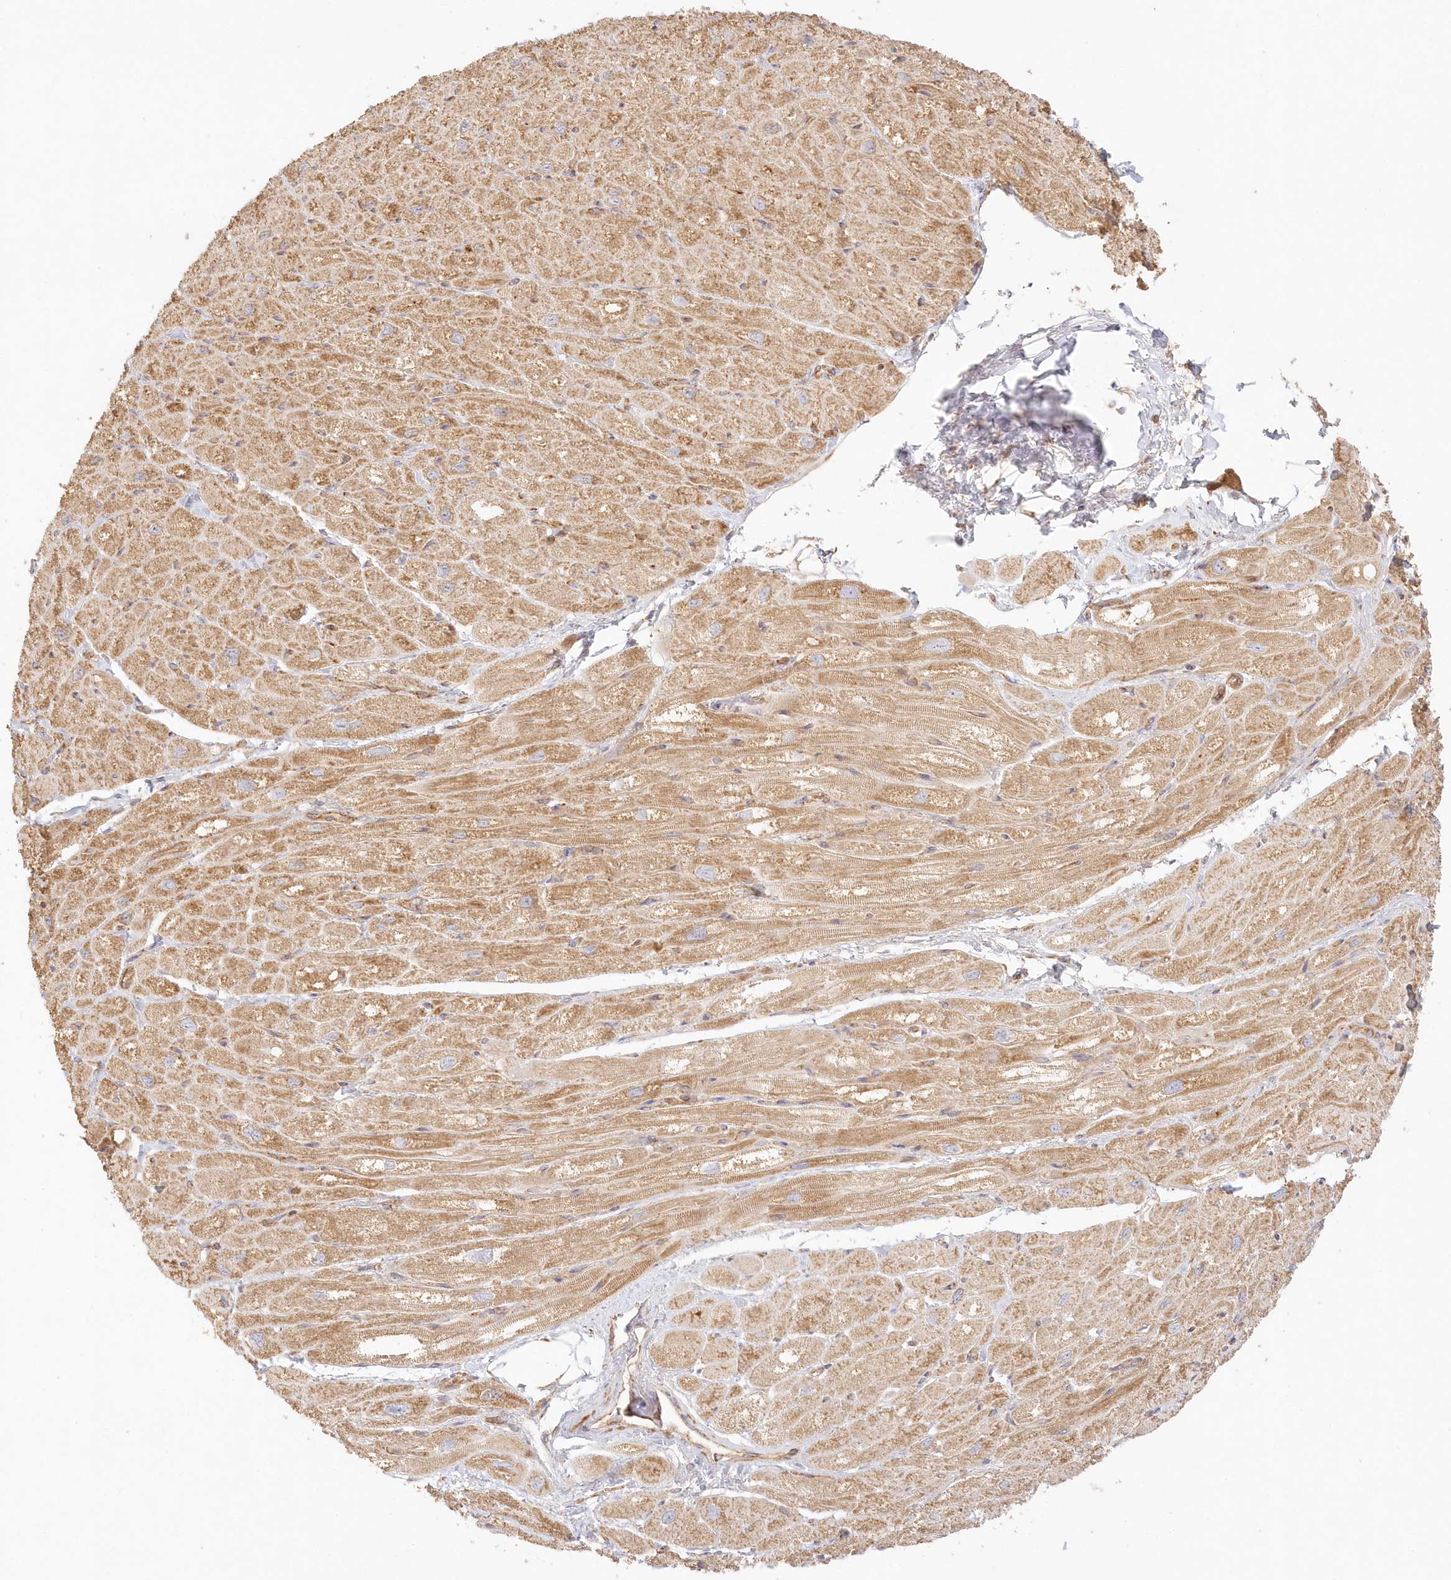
{"staining": {"intensity": "moderate", "quantity": ">75%", "location": "cytoplasmic/membranous"}, "tissue": "heart muscle", "cell_type": "Cardiomyocytes", "image_type": "normal", "snomed": [{"axis": "morphology", "description": "Normal tissue, NOS"}, {"axis": "topography", "description": "Heart"}], "caption": "An IHC micrograph of normal tissue is shown. Protein staining in brown highlights moderate cytoplasmic/membranous positivity in heart muscle within cardiomyocytes.", "gene": "KIAA0232", "patient": {"sex": "male", "age": 50}}